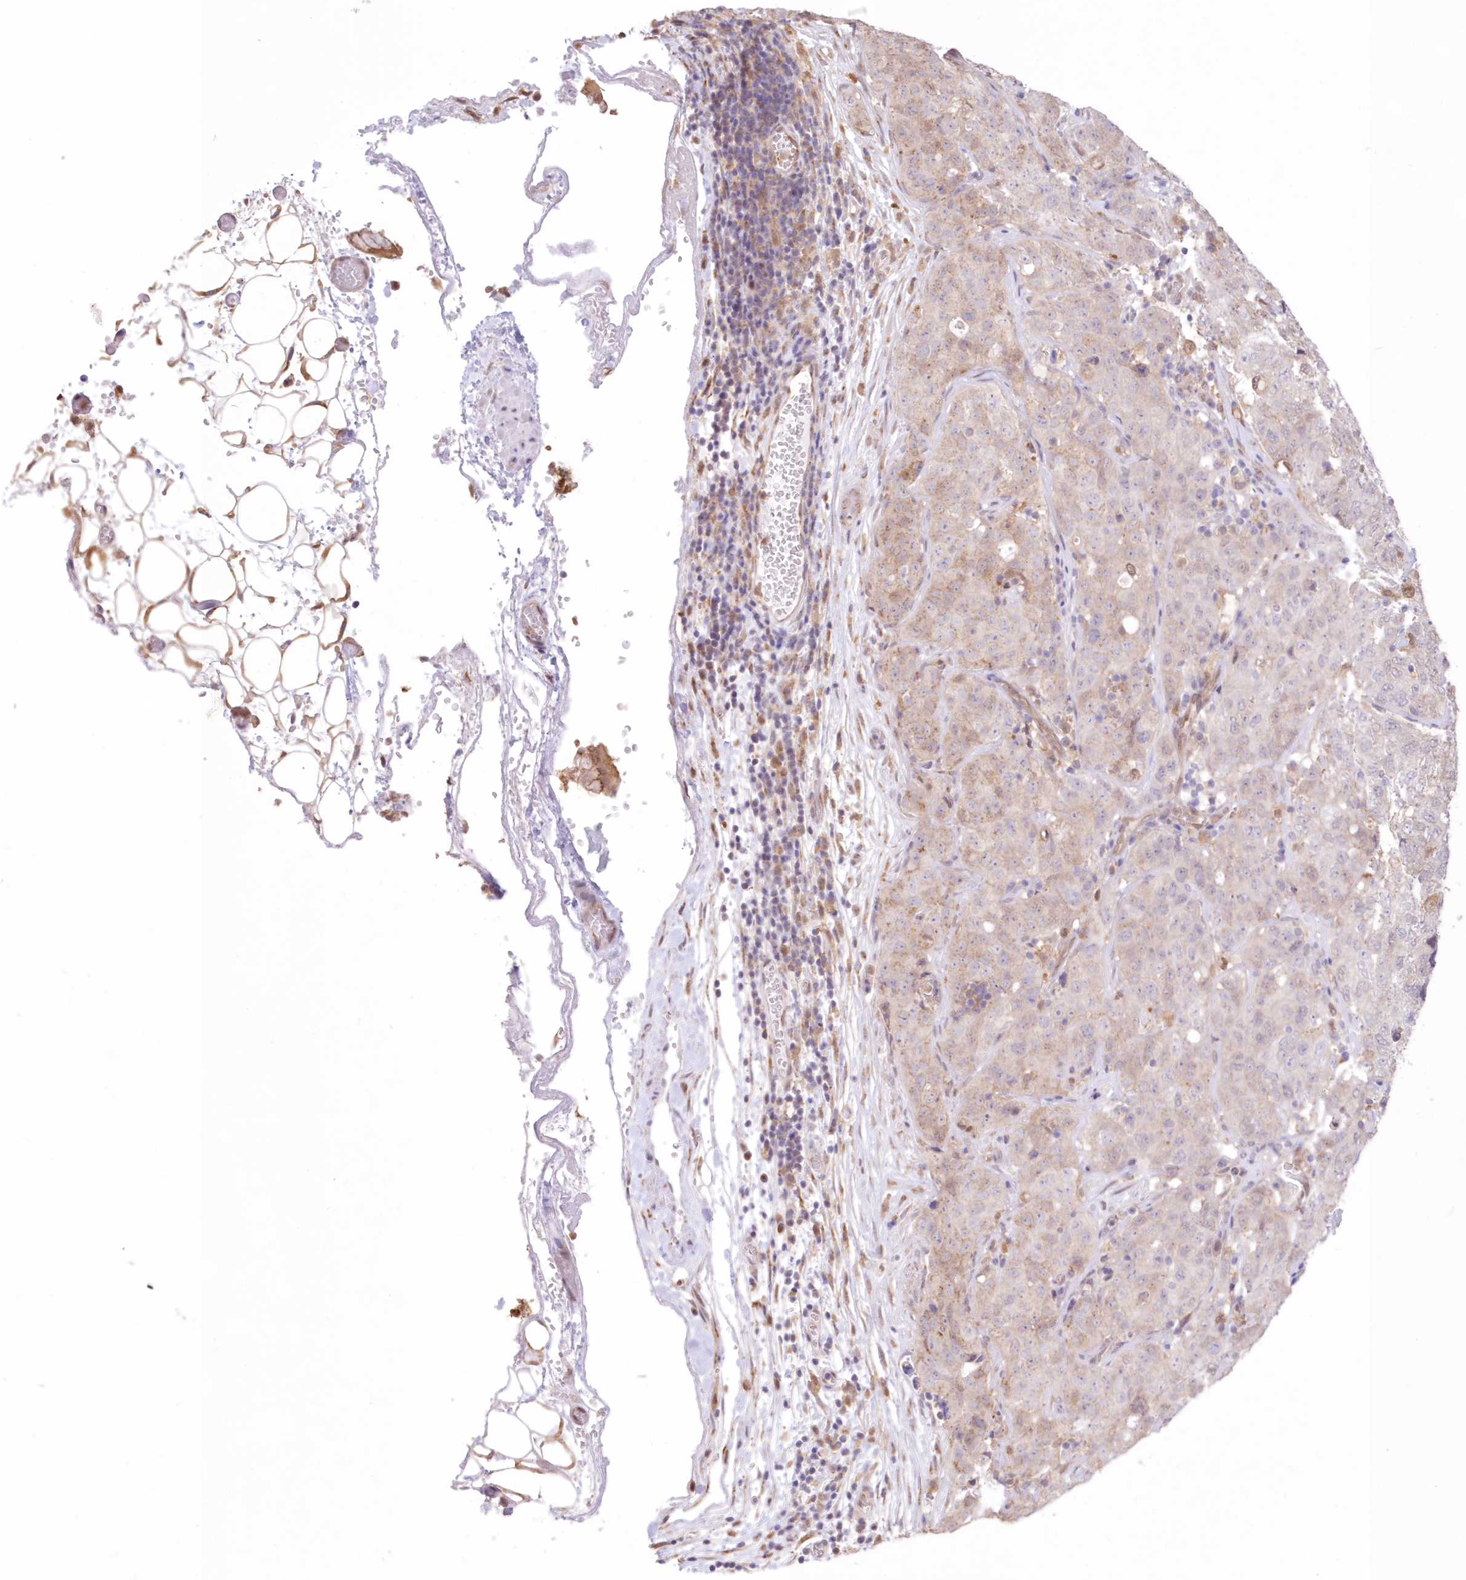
{"staining": {"intensity": "weak", "quantity": ">75%", "location": "cytoplasmic/membranous"}, "tissue": "stomach cancer", "cell_type": "Tumor cells", "image_type": "cancer", "snomed": [{"axis": "morphology", "description": "Normal tissue, NOS"}, {"axis": "morphology", "description": "Adenocarcinoma, NOS"}, {"axis": "topography", "description": "Lymph node"}, {"axis": "topography", "description": "Stomach"}], "caption": "This micrograph exhibits IHC staining of stomach adenocarcinoma, with low weak cytoplasmic/membranous positivity in approximately >75% of tumor cells.", "gene": "RNPEP", "patient": {"sex": "male", "age": 48}}